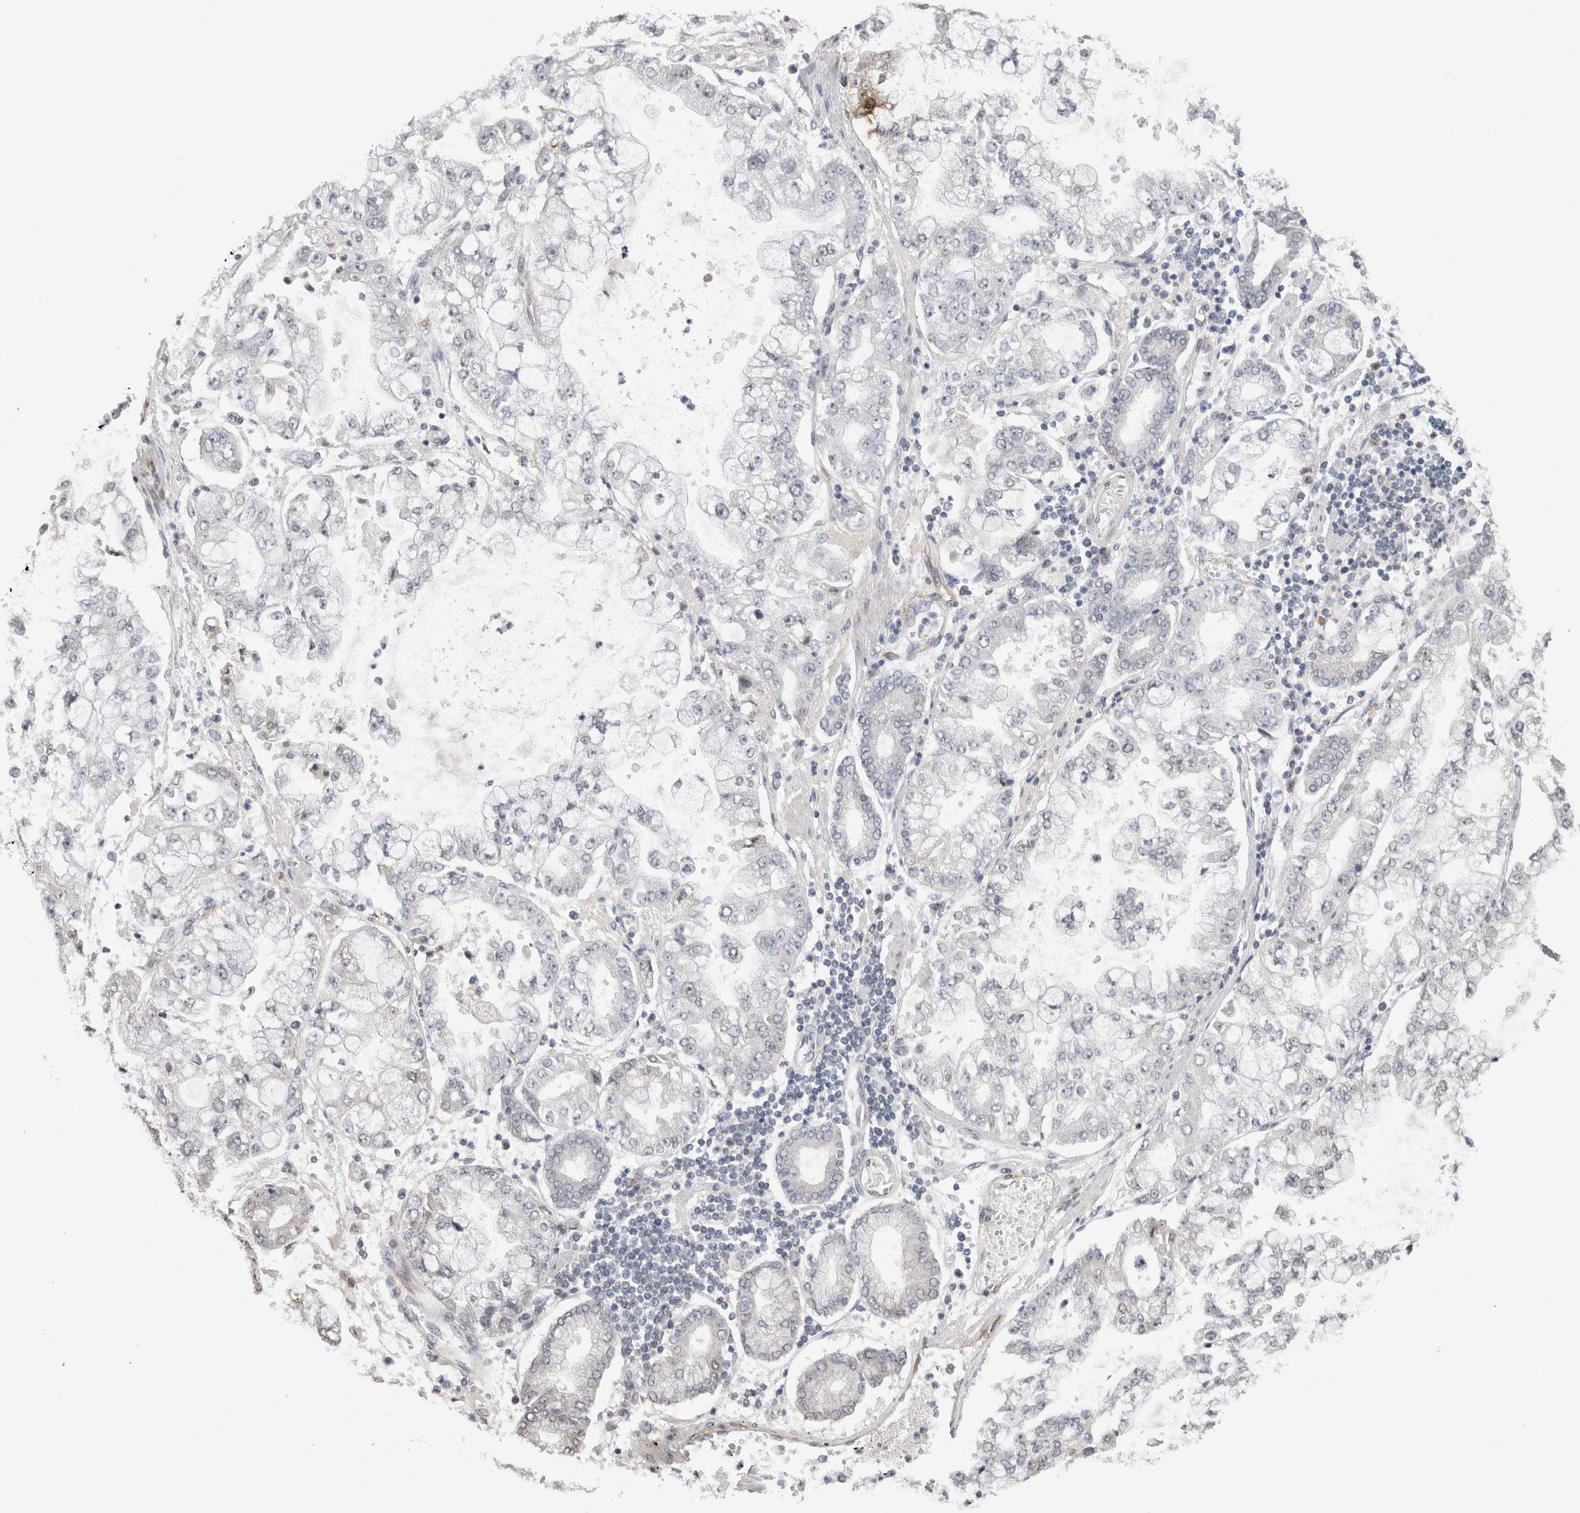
{"staining": {"intensity": "negative", "quantity": "none", "location": "none"}, "tissue": "stomach cancer", "cell_type": "Tumor cells", "image_type": "cancer", "snomed": [{"axis": "morphology", "description": "Adenocarcinoma, NOS"}, {"axis": "topography", "description": "Stomach"}], "caption": "A photomicrograph of human stomach cancer is negative for staining in tumor cells.", "gene": "CDH13", "patient": {"sex": "male", "age": 76}}